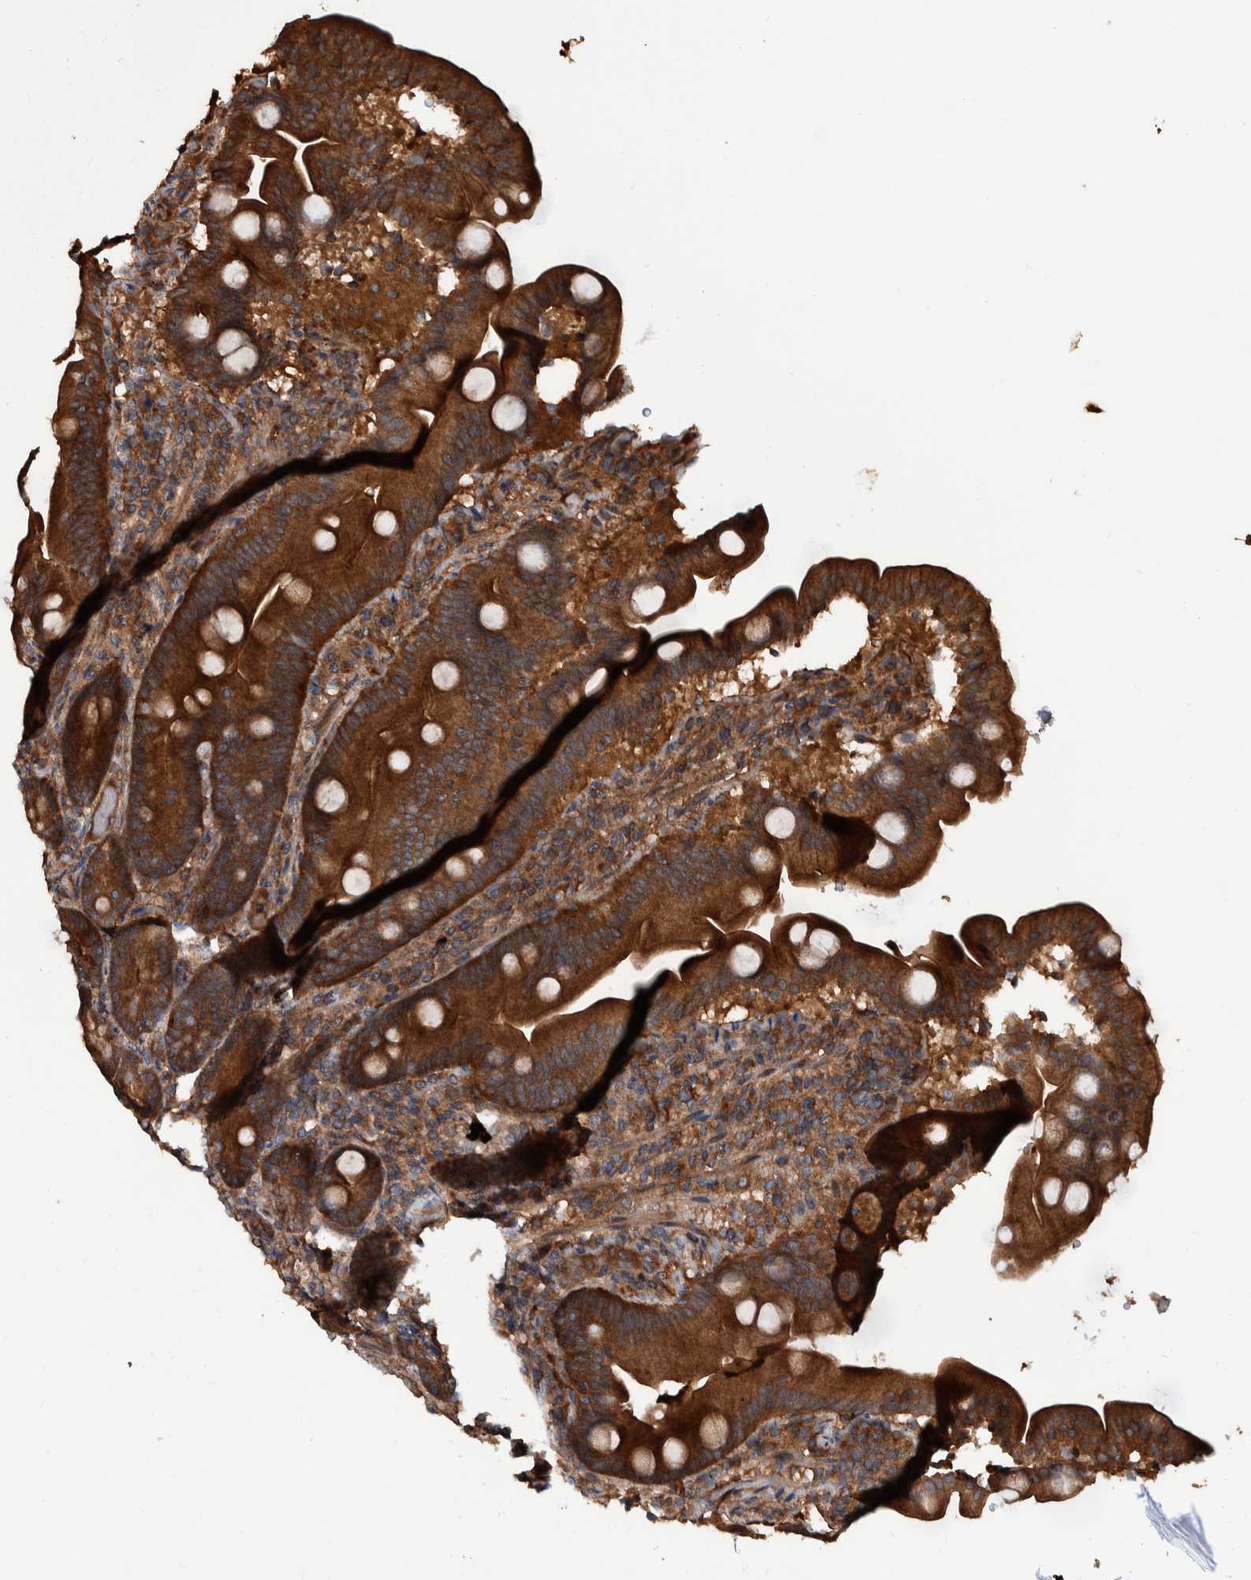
{"staining": {"intensity": "strong", "quantity": ">75%", "location": "cytoplasmic/membranous"}, "tissue": "duodenum", "cell_type": "Glandular cells", "image_type": "normal", "snomed": [{"axis": "morphology", "description": "Normal tissue, NOS"}, {"axis": "topography", "description": "Duodenum"}], "caption": "Immunohistochemistry (IHC) staining of unremarkable duodenum, which demonstrates high levels of strong cytoplasmic/membranous staining in about >75% of glandular cells indicating strong cytoplasmic/membranous protein positivity. The staining was performed using DAB (3,3'-diaminobenzidine) (brown) for protein detection and nuclei were counterstained in hematoxylin (blue).", "gene": "VBP1", "patient": {"sex": "male", "age": 54}}